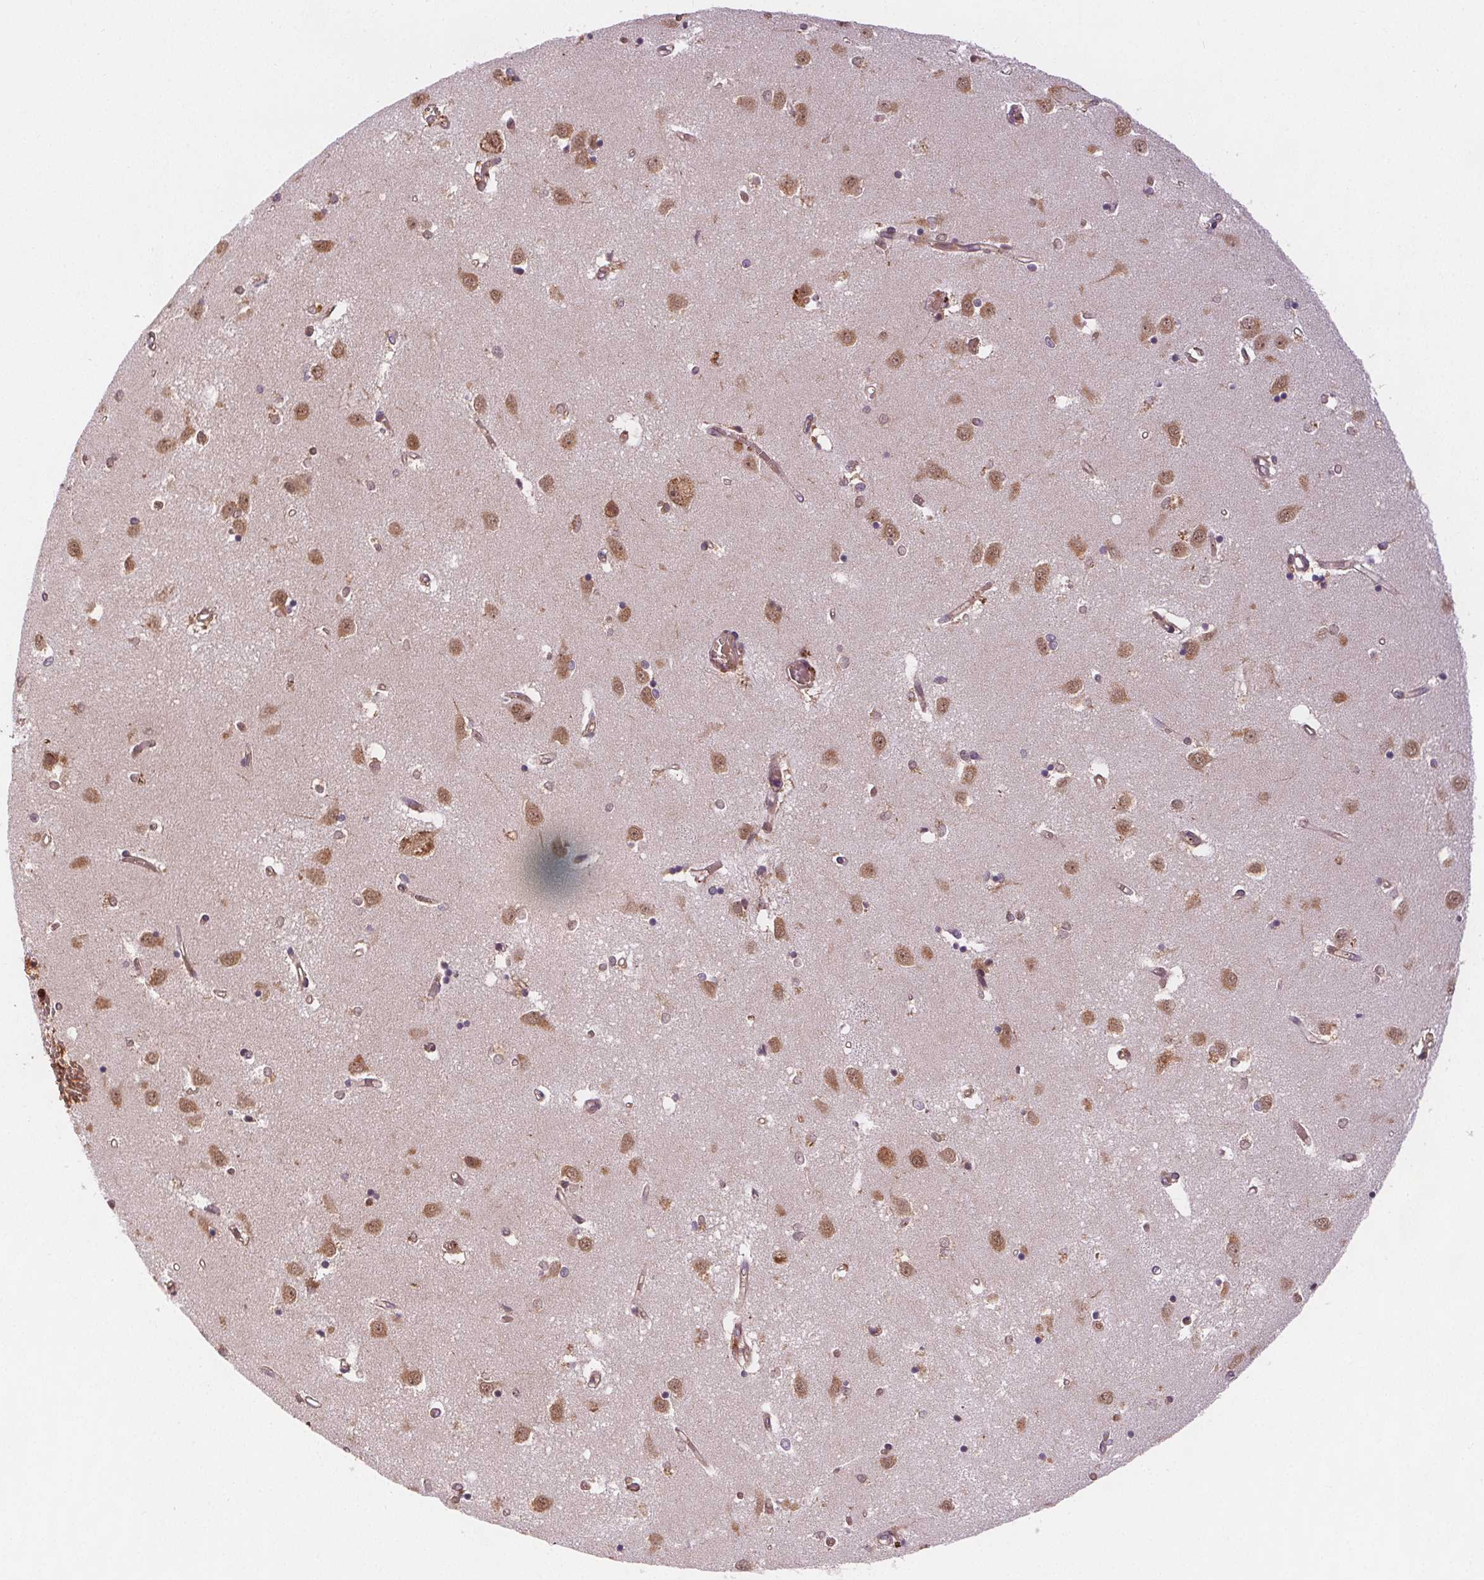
{"staining": {"intensity": "moderate", "quantity": "<25%", "location": "cytoplasmic/membranous"}, "tissue": "caudate", "cell_type": "Glial cells", "image_type": "normal", "snomed": [{"axis": "morphology", "description": "Normal tissue, NOS"}, {"axis": "topography", "description": "Lateral ventricle wall"}], "caption": "Immunohistochemical staining of normal caudate exhibits low levels of moderate cytoplasmic/membranous staining in approximately <25% of glial cells. The protein of interest is shown in brown color, while the nuclei are stained blue.", "gene": "EIF3D", "patient": {"sex": "male", "age": 54}}